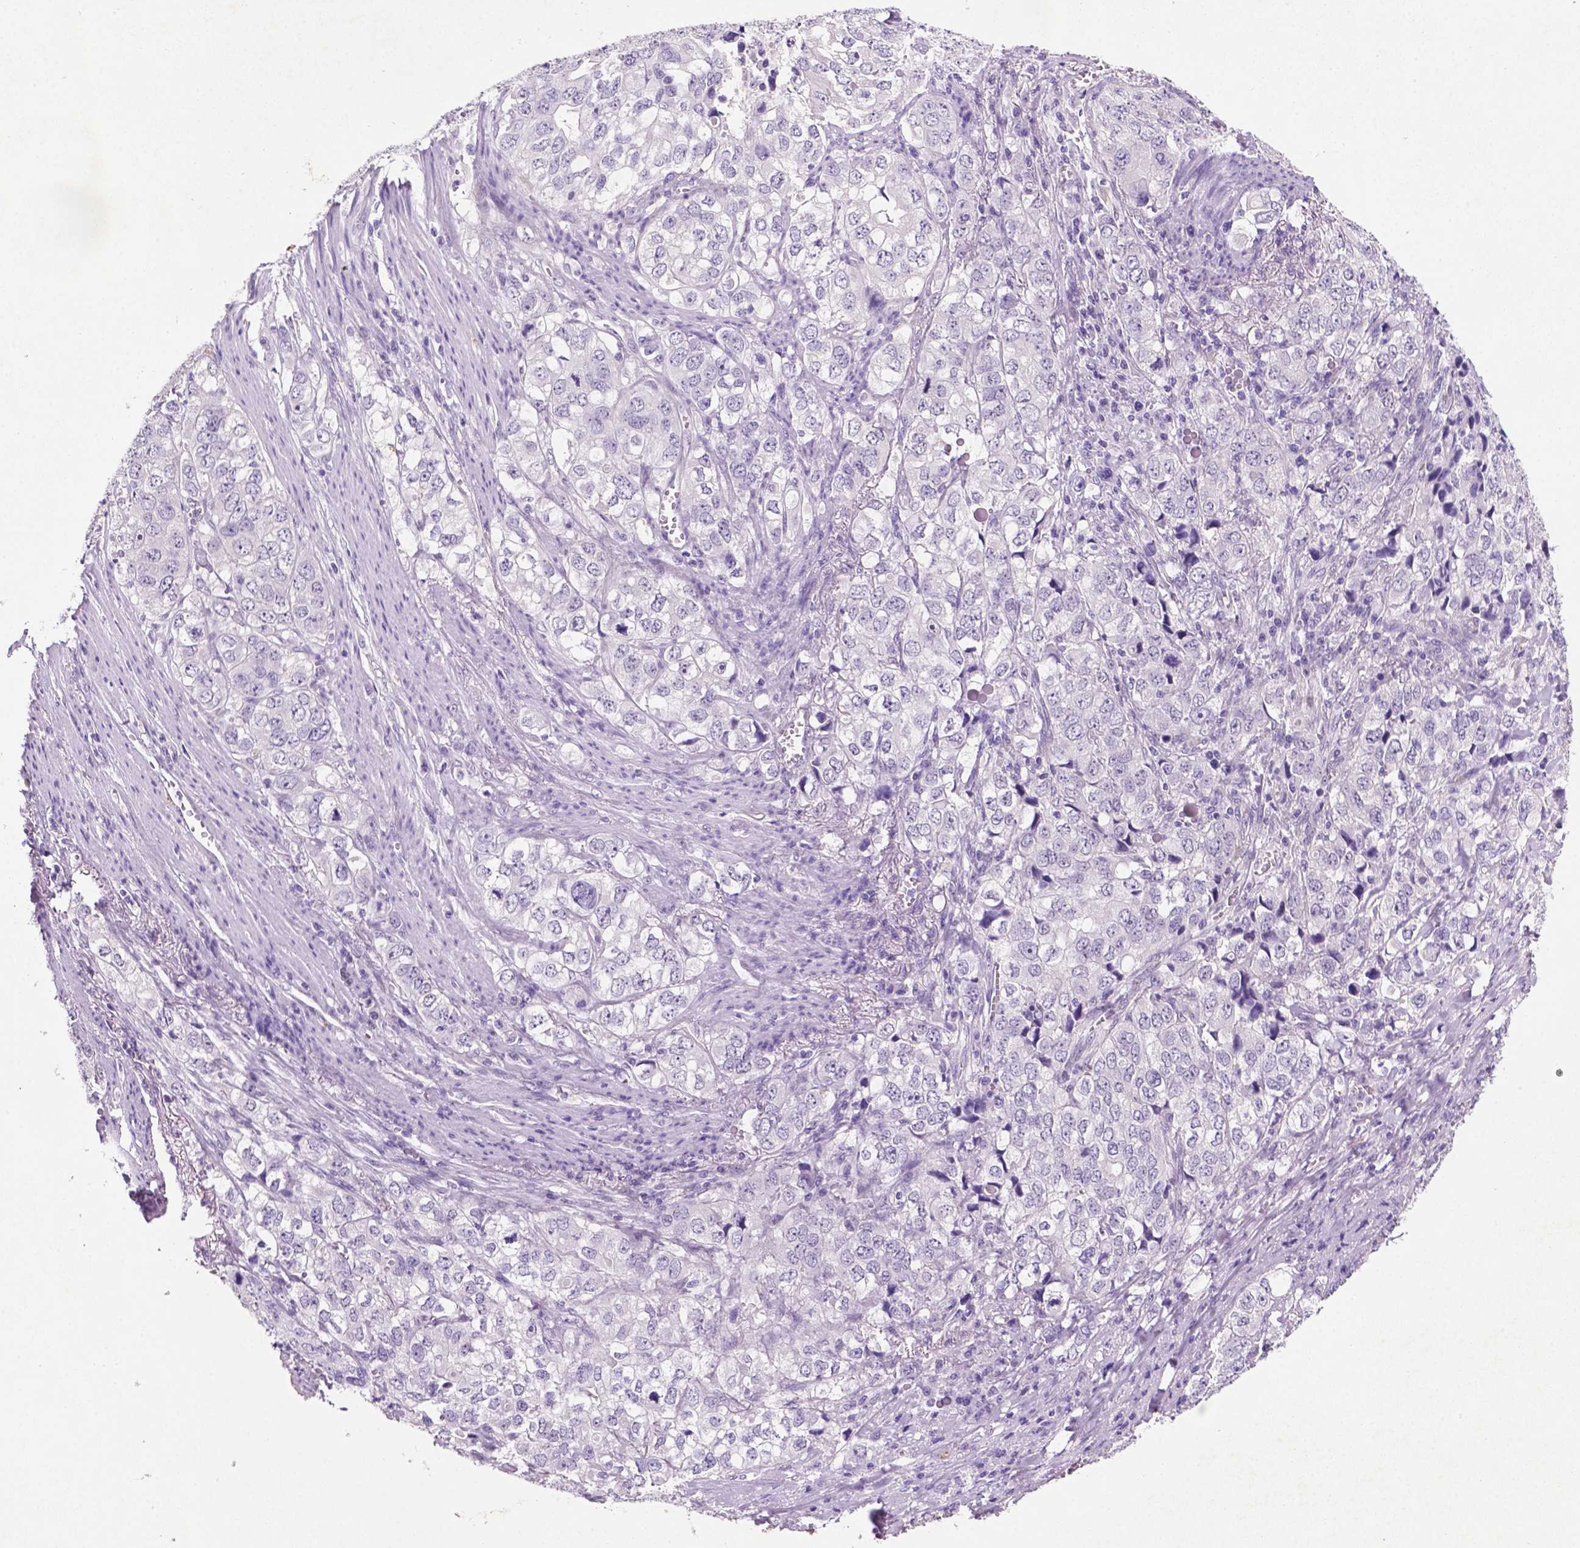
{"staining": {"intensity": "negative", "quantity": "none", "location": "none"}, "tissue": "stomach cancer", "cell_type": "Tumor cells", "image_type": "cancer", "snomed": [{"axis": "morphology", "description": "Adenocarcinoma, NOS"}, {"axis": "topography", "description": "Stomach, lower"}], "caption": "Tumor cells show no significant positivity in stomach cancer (adenocarcinoma).", "gene": "C18orf21", "patient": {"sex": "female", "age": 72}}